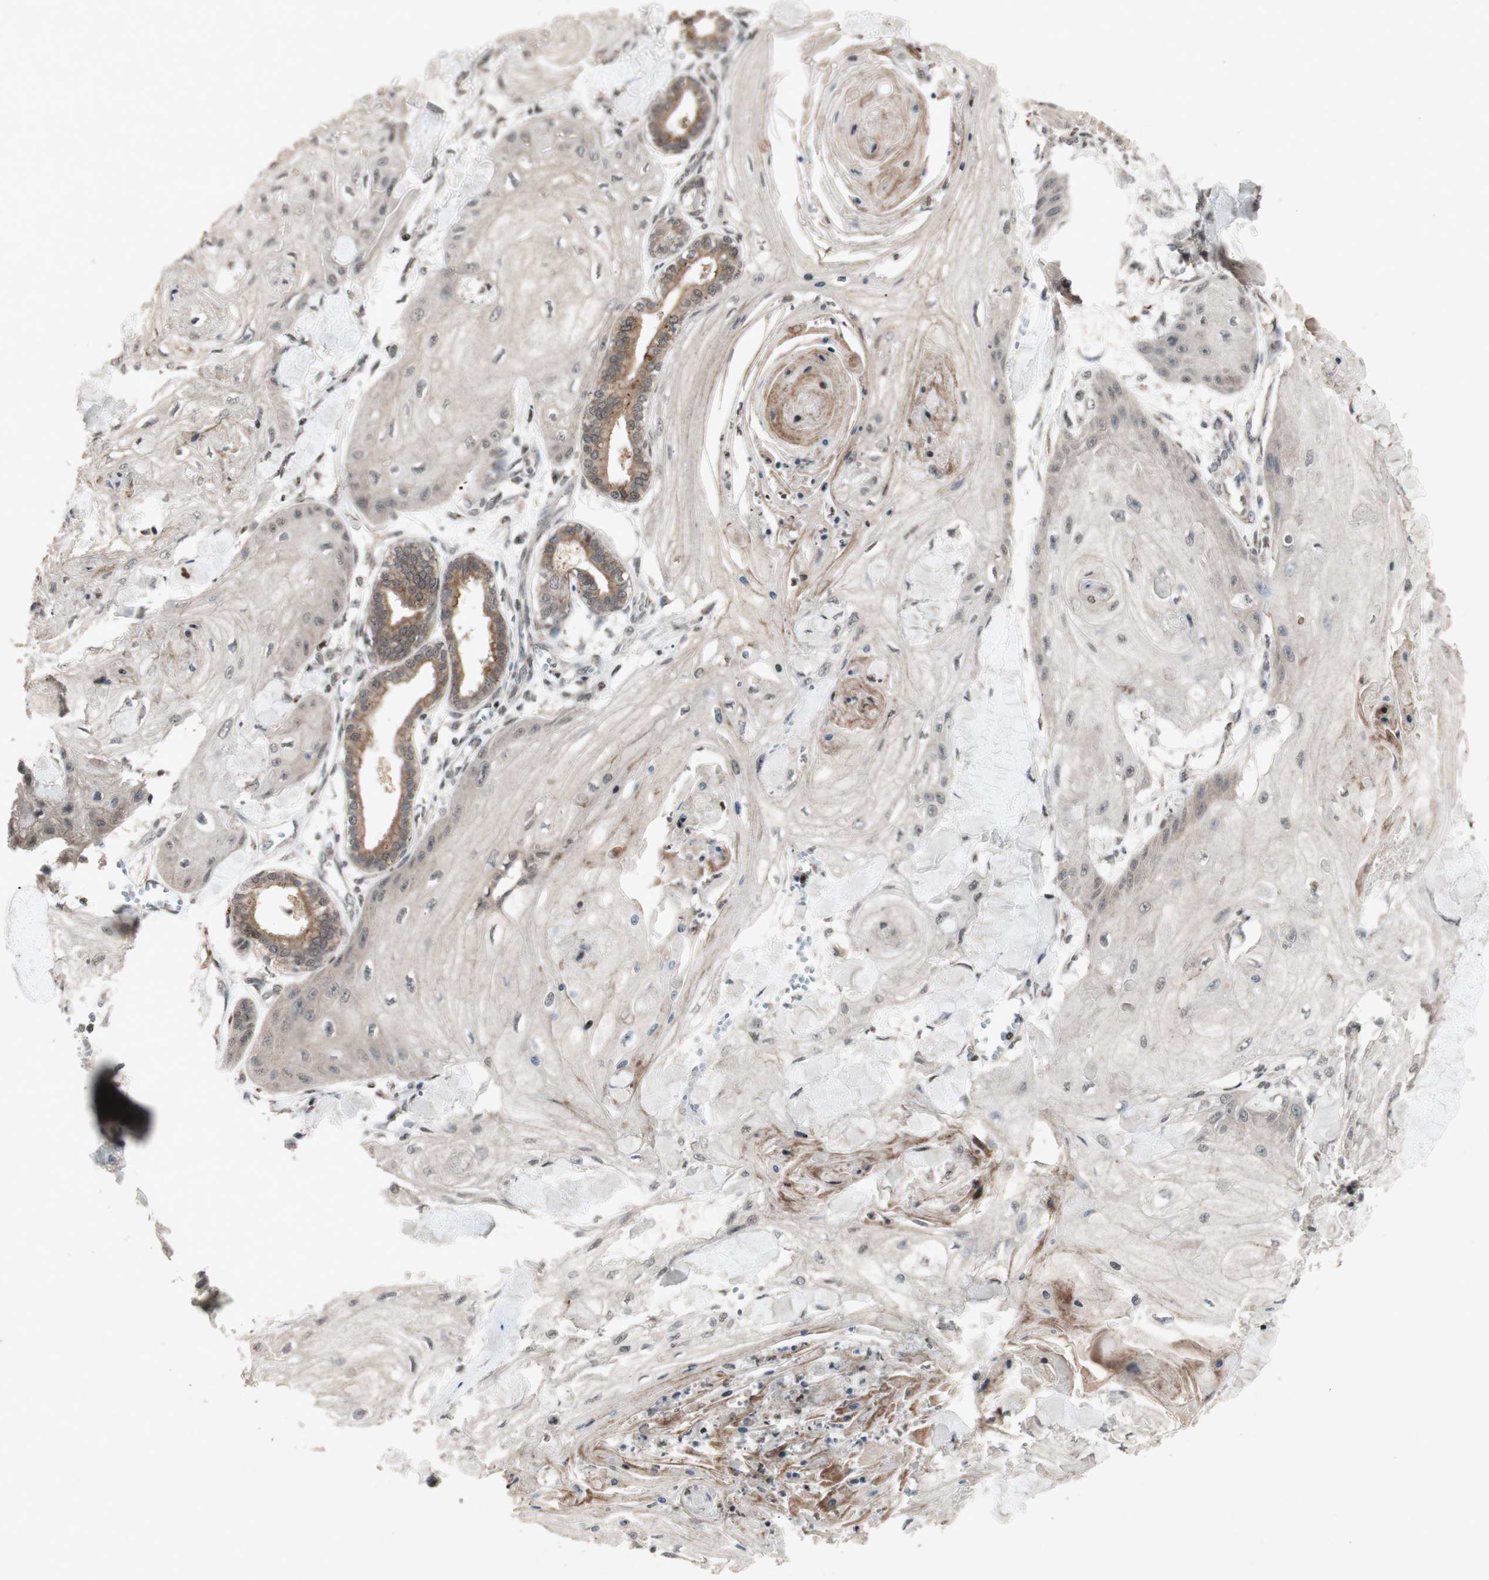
{"staining": {"intensity": "weak", "quantity": ">75%", "location": "cytoplasmic/membranous"}, "tissue": "skin cancer", "cell_type": "Tumor cells", "image_type": "cancer", "snomed": [{"axis": "morphology", "description": "Squamous cell carcinoma, NOS"}, {"axis": "topography", "description": "Skin"}], "caption": "Human squamous cell carcinoma (skin) stained with a protein marker exhibits weak staining in tumor cells.", "gene": "PLXNA1", "patient": {"sex": "male", "age": 74}}